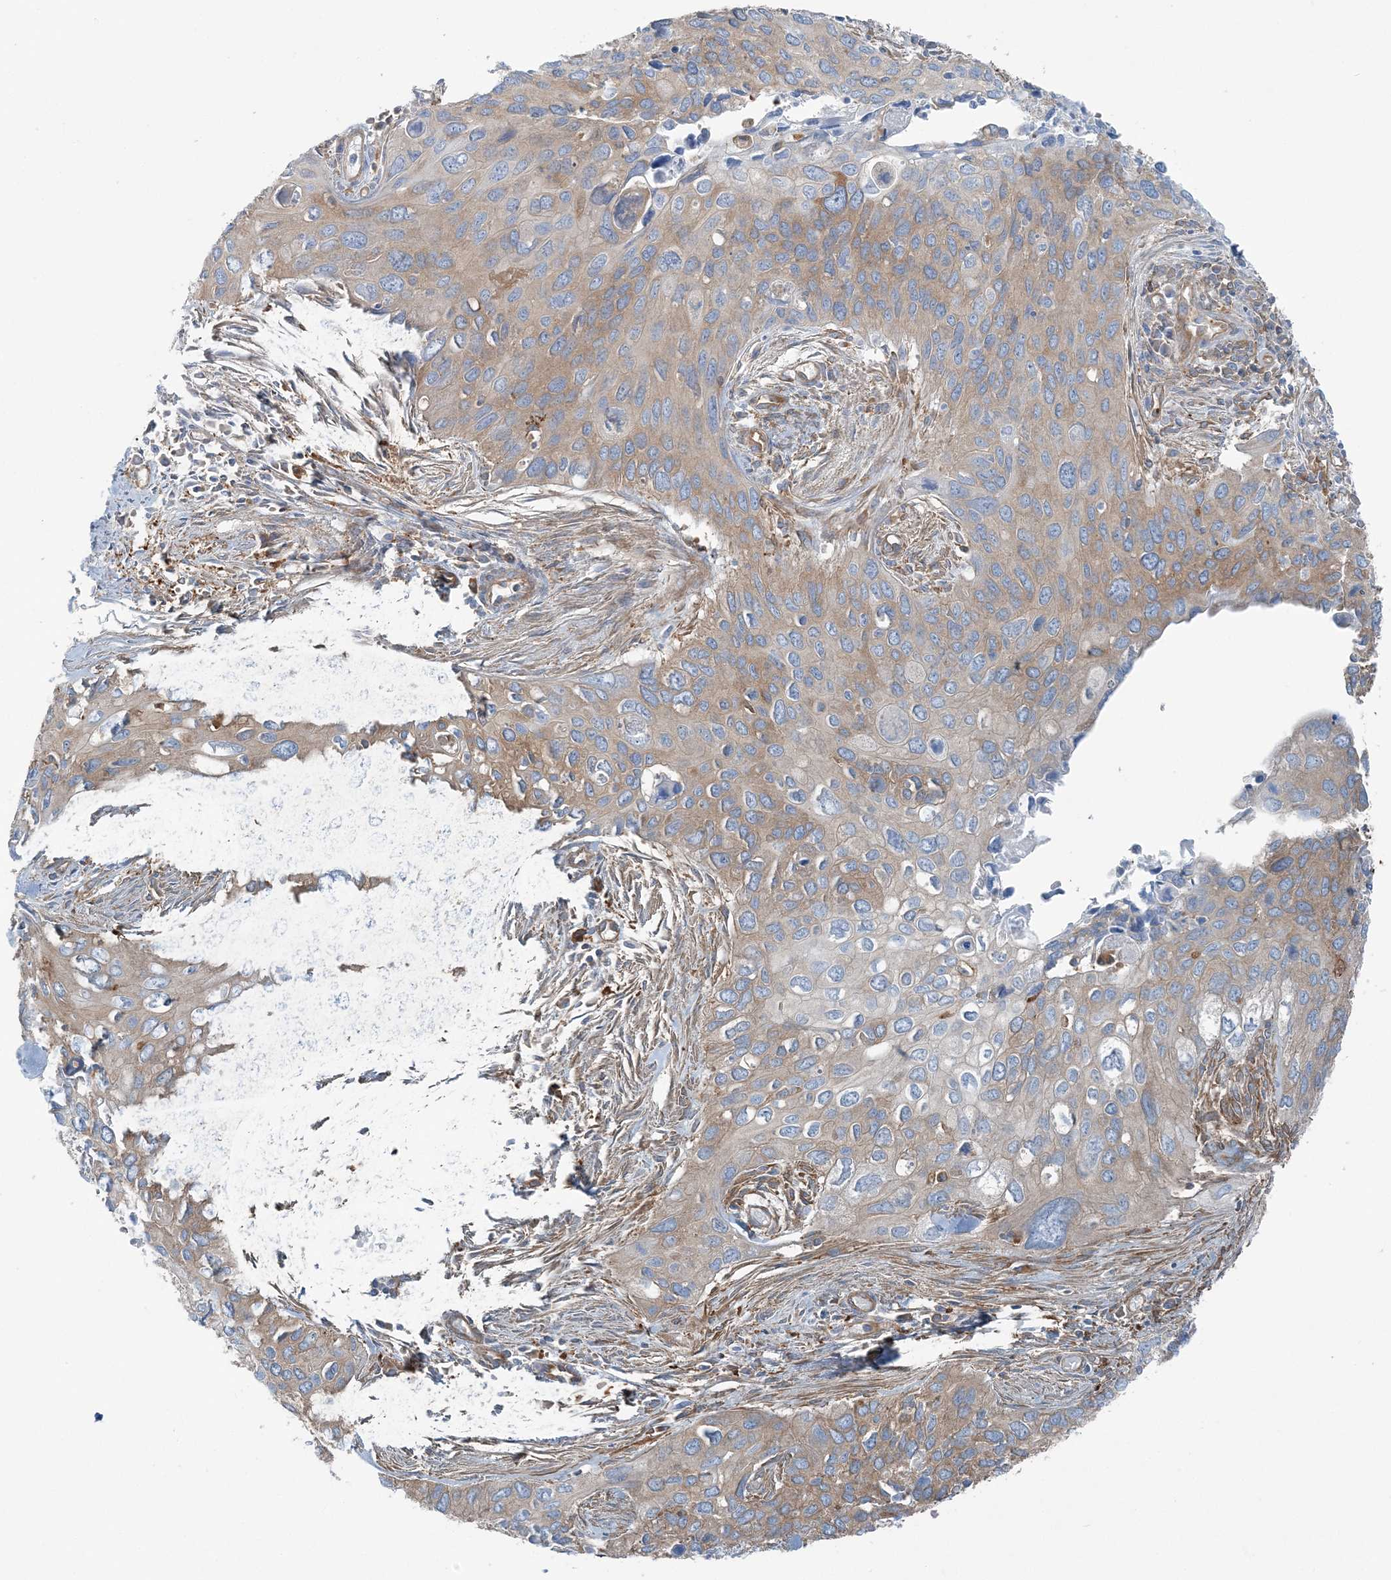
{"staining": {"intensity": "moderate", "quantity": "25%-75%", "location": "cytoplasmic/membranous"}, "tissue": "cervical cancer", "cell_type": "Tumor cells", "image_type": "cancer", "snomed": [{"axis": "morphology", "description": "Squamous cell carcinoma, NOS"}, {"axis": "topography", "description": "Cervix"}], "caption": "Immunohistochemical staining of squamous cell carcinoma (cervical) reveals medium levels of moderate cytoplasmic/membranous protein positivity in approximately 25%-75% of tumor cells.", "gene": "SNX2", "patient": {"sex": "female", "age": 55}}